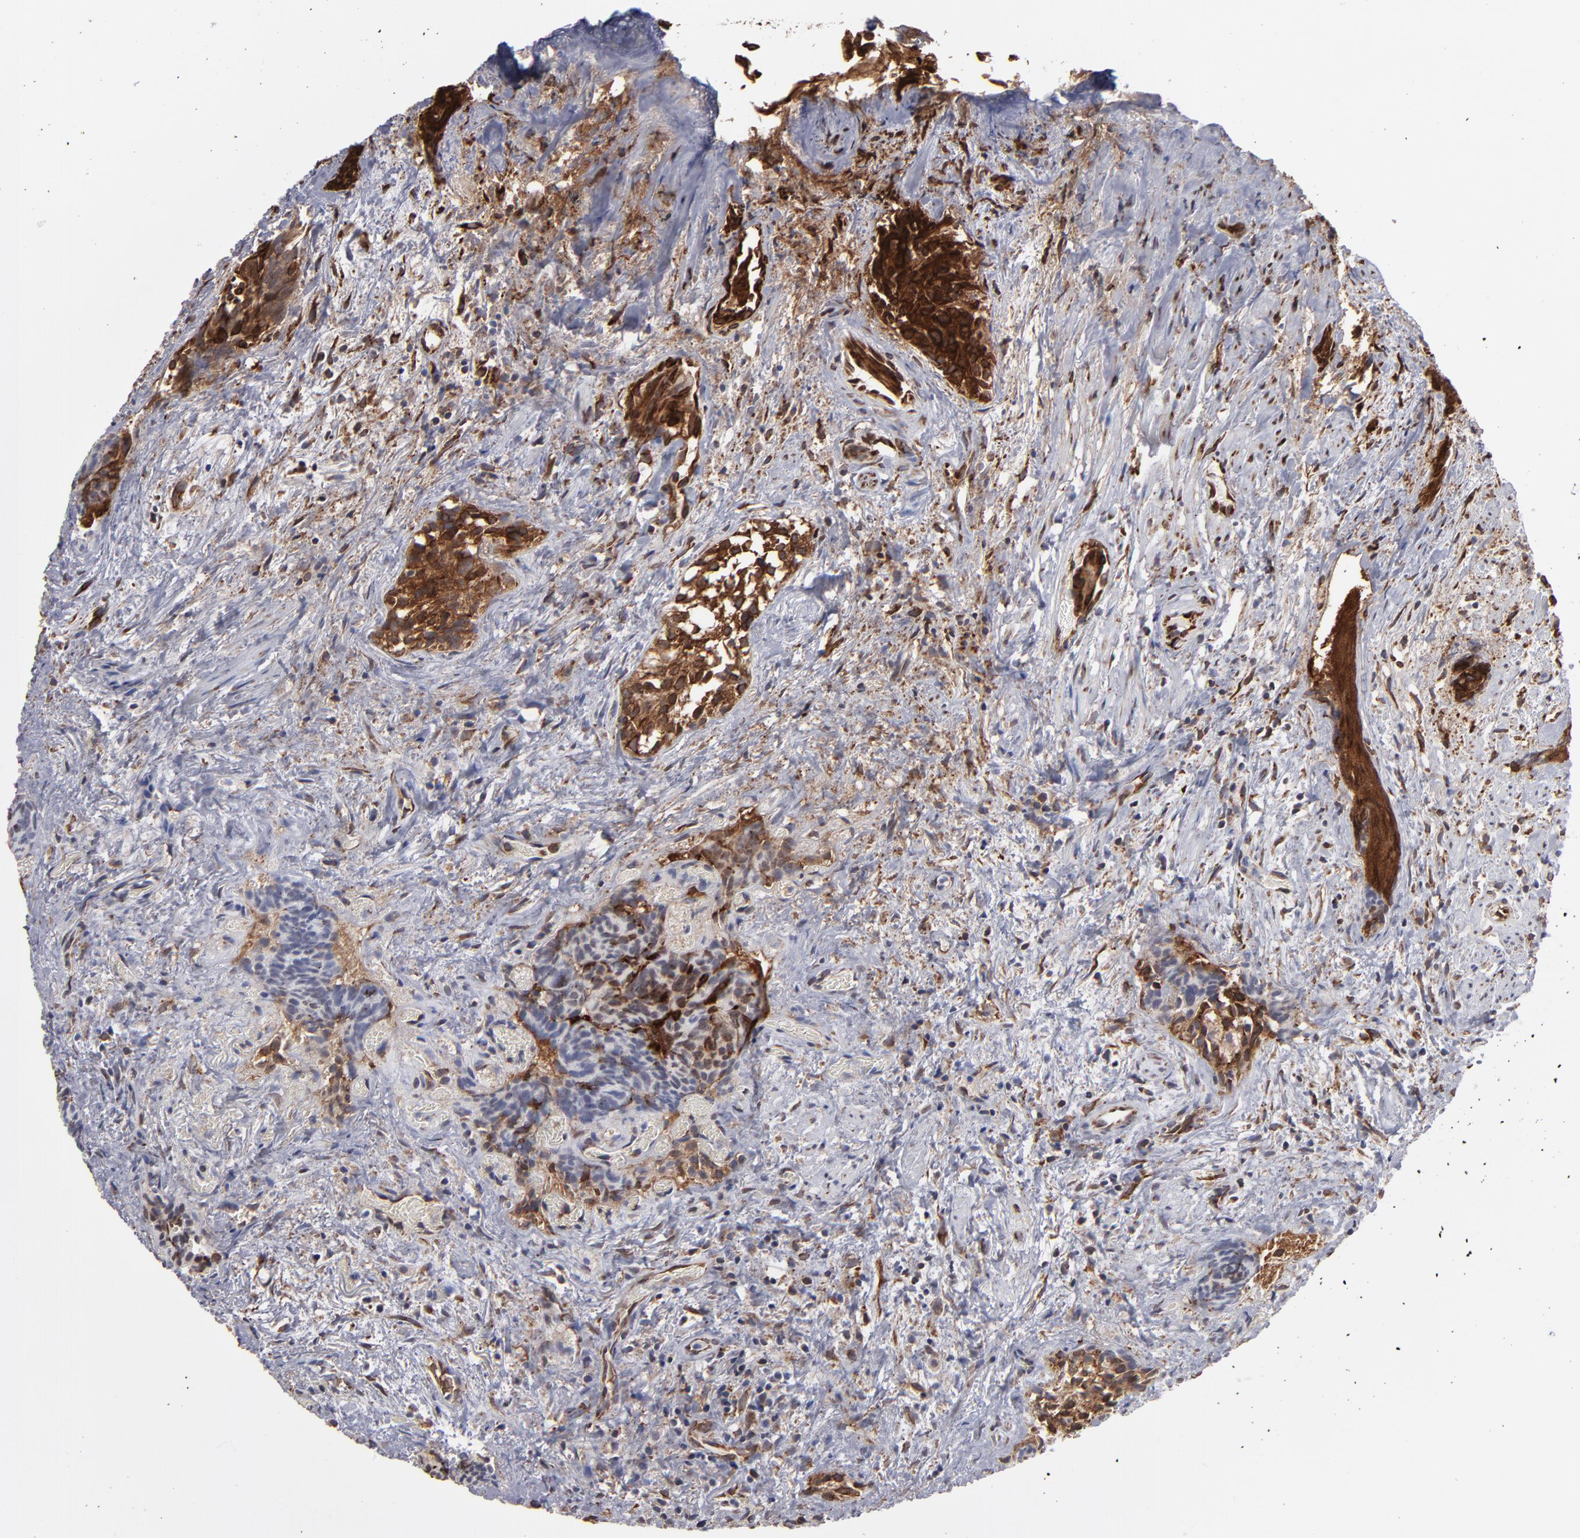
{"staining": {"intensity": "strong", "quantity": "<25%", "location": "cytoplasmic/membranous"}, "tissue": "urothelial cancer", "cell_type": "Tumor cells", "image_type": "cancer", "snomed": [{"axis": "morphology", "description": "Urothelial carcinoma, High grade"}, {"axis": "topography", "description": "Urinary bladder"}], "caption": "Immunohistochemistry image of neoplastic tissue: human urothelial carcinoma (high-grade) stained using IHC reveals medium levels of strong protein expression localized specifically in the cytoplasmic/membranous of tumor cells, appearing as a cytoplasmic/membranous brown color.", "gene": "KTN1", "patient": {"sex": "female", "age": 78}}